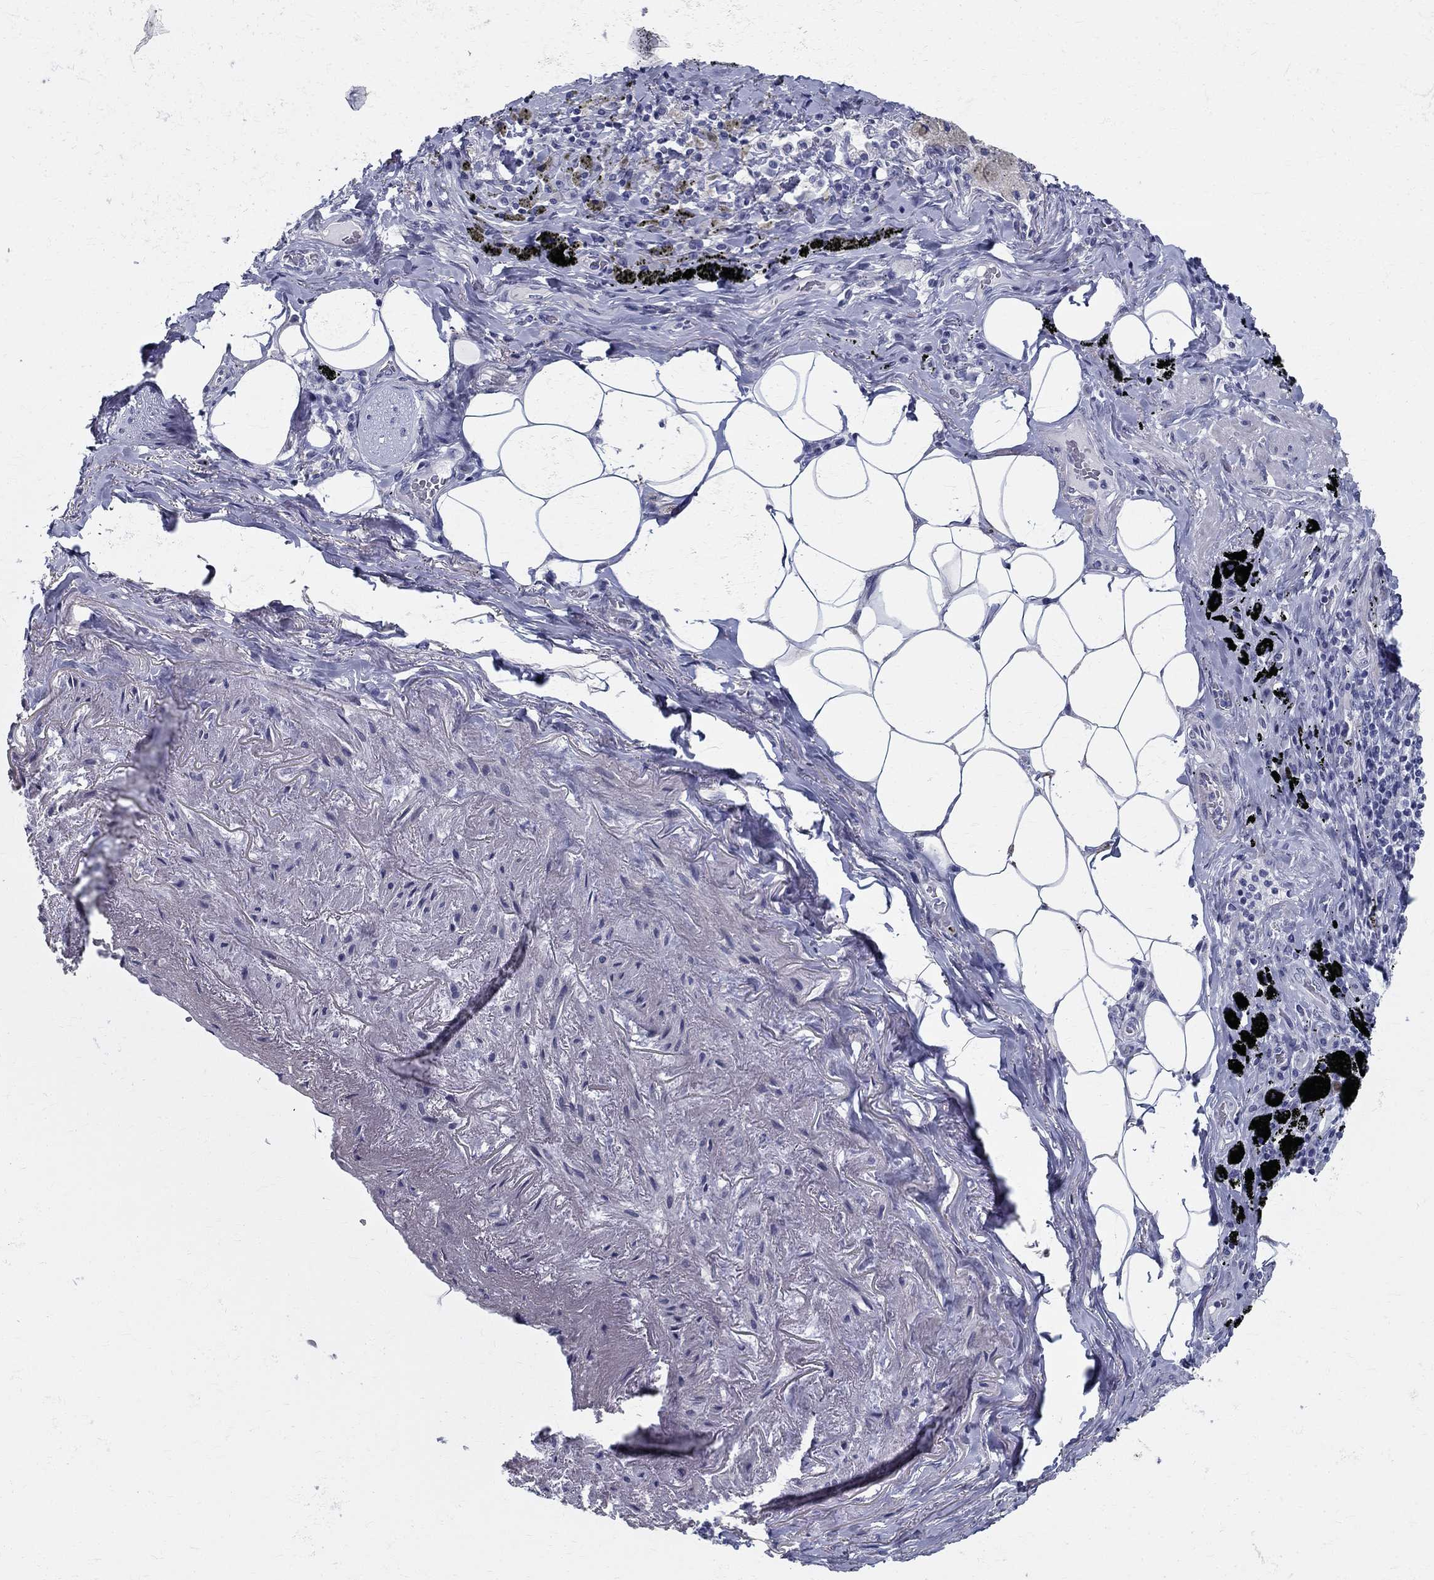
{"staining": {"intensity": "negative", "quantity": "none", "location": "none"}, "tissue": "adipose tissue", "cell_type": "Adipocytes", "image_type": "normal", "snomed": [{"axis": "morphology", "description": "Normal tissue, NOS"}, {"axis": "topography", "description": "Bronchus"}, {"axis": "topography", "description": "Lung"}], "caption": "There is no significant positivity in adipocytes of adipose tissue. The staining is performed using DAB (3,3'-diaminobenzidine) brown chromogen with nuclei counter-stained in using hematoxylin.", "gene": "TGM4", "patient": {"sex": "female", "age": 57}}